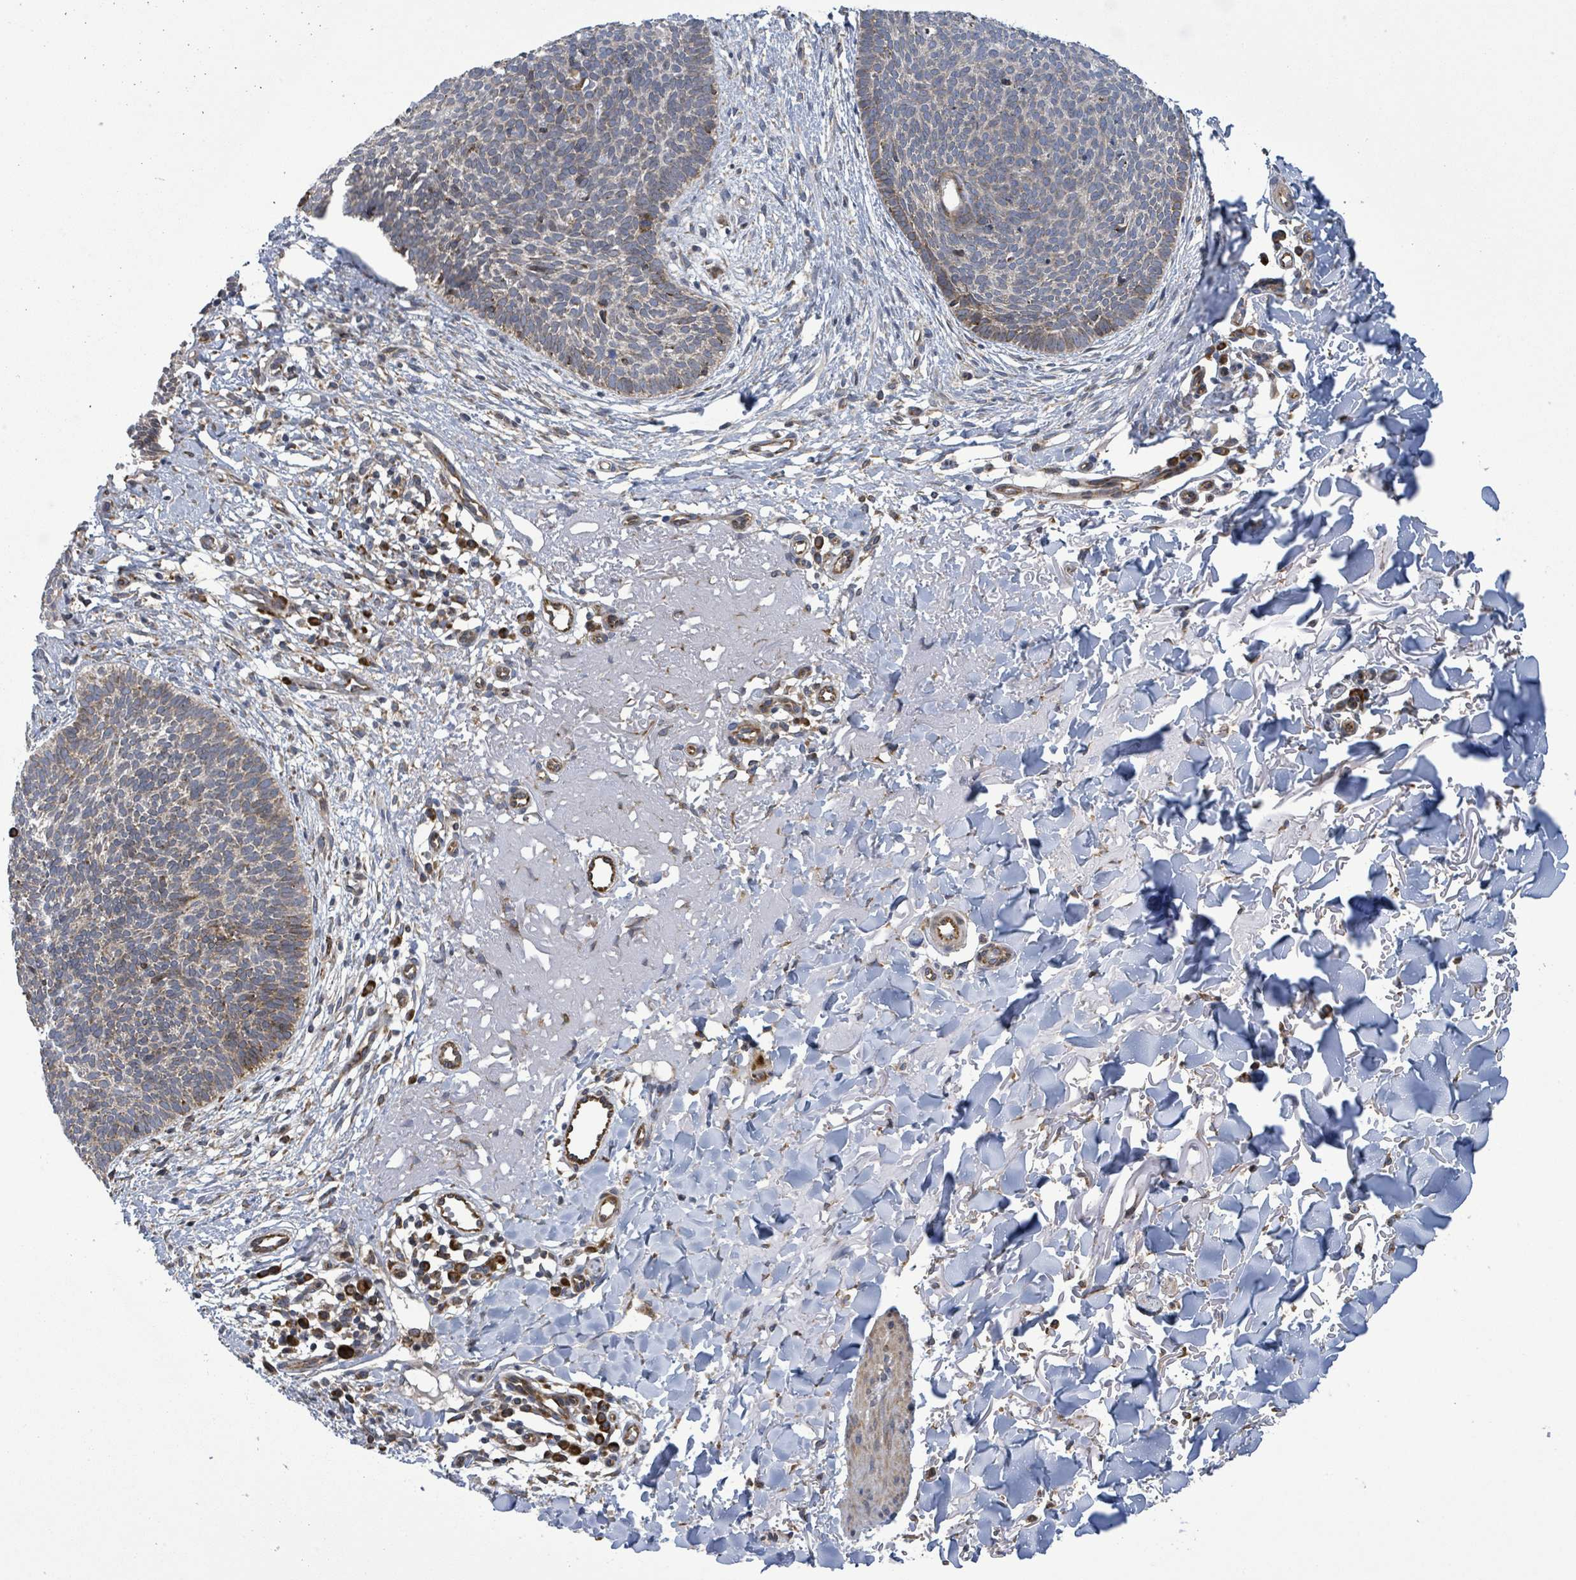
{"staining": {"intensity": "weak", "quantity": "25%-75%", "location": "cytoplasmic/membranous"}, "tissue": "skin cancer", "cell_type": "Tumor cells", "image_type": "cancer", "snomed": [{"axis": "morphology", "description": "Basal cell carcinoma"}, {"axis": "topography", "description": "Skin"}], "caption": "This histopathology image reveals IHC staining of skin basal cell carcinoma, with low weak cytoplasmic/membranous staining in approximately 25%-75% of tumor cells.", "gene": "NOMO1", "patient": {"sex": "male", "age": 84}}